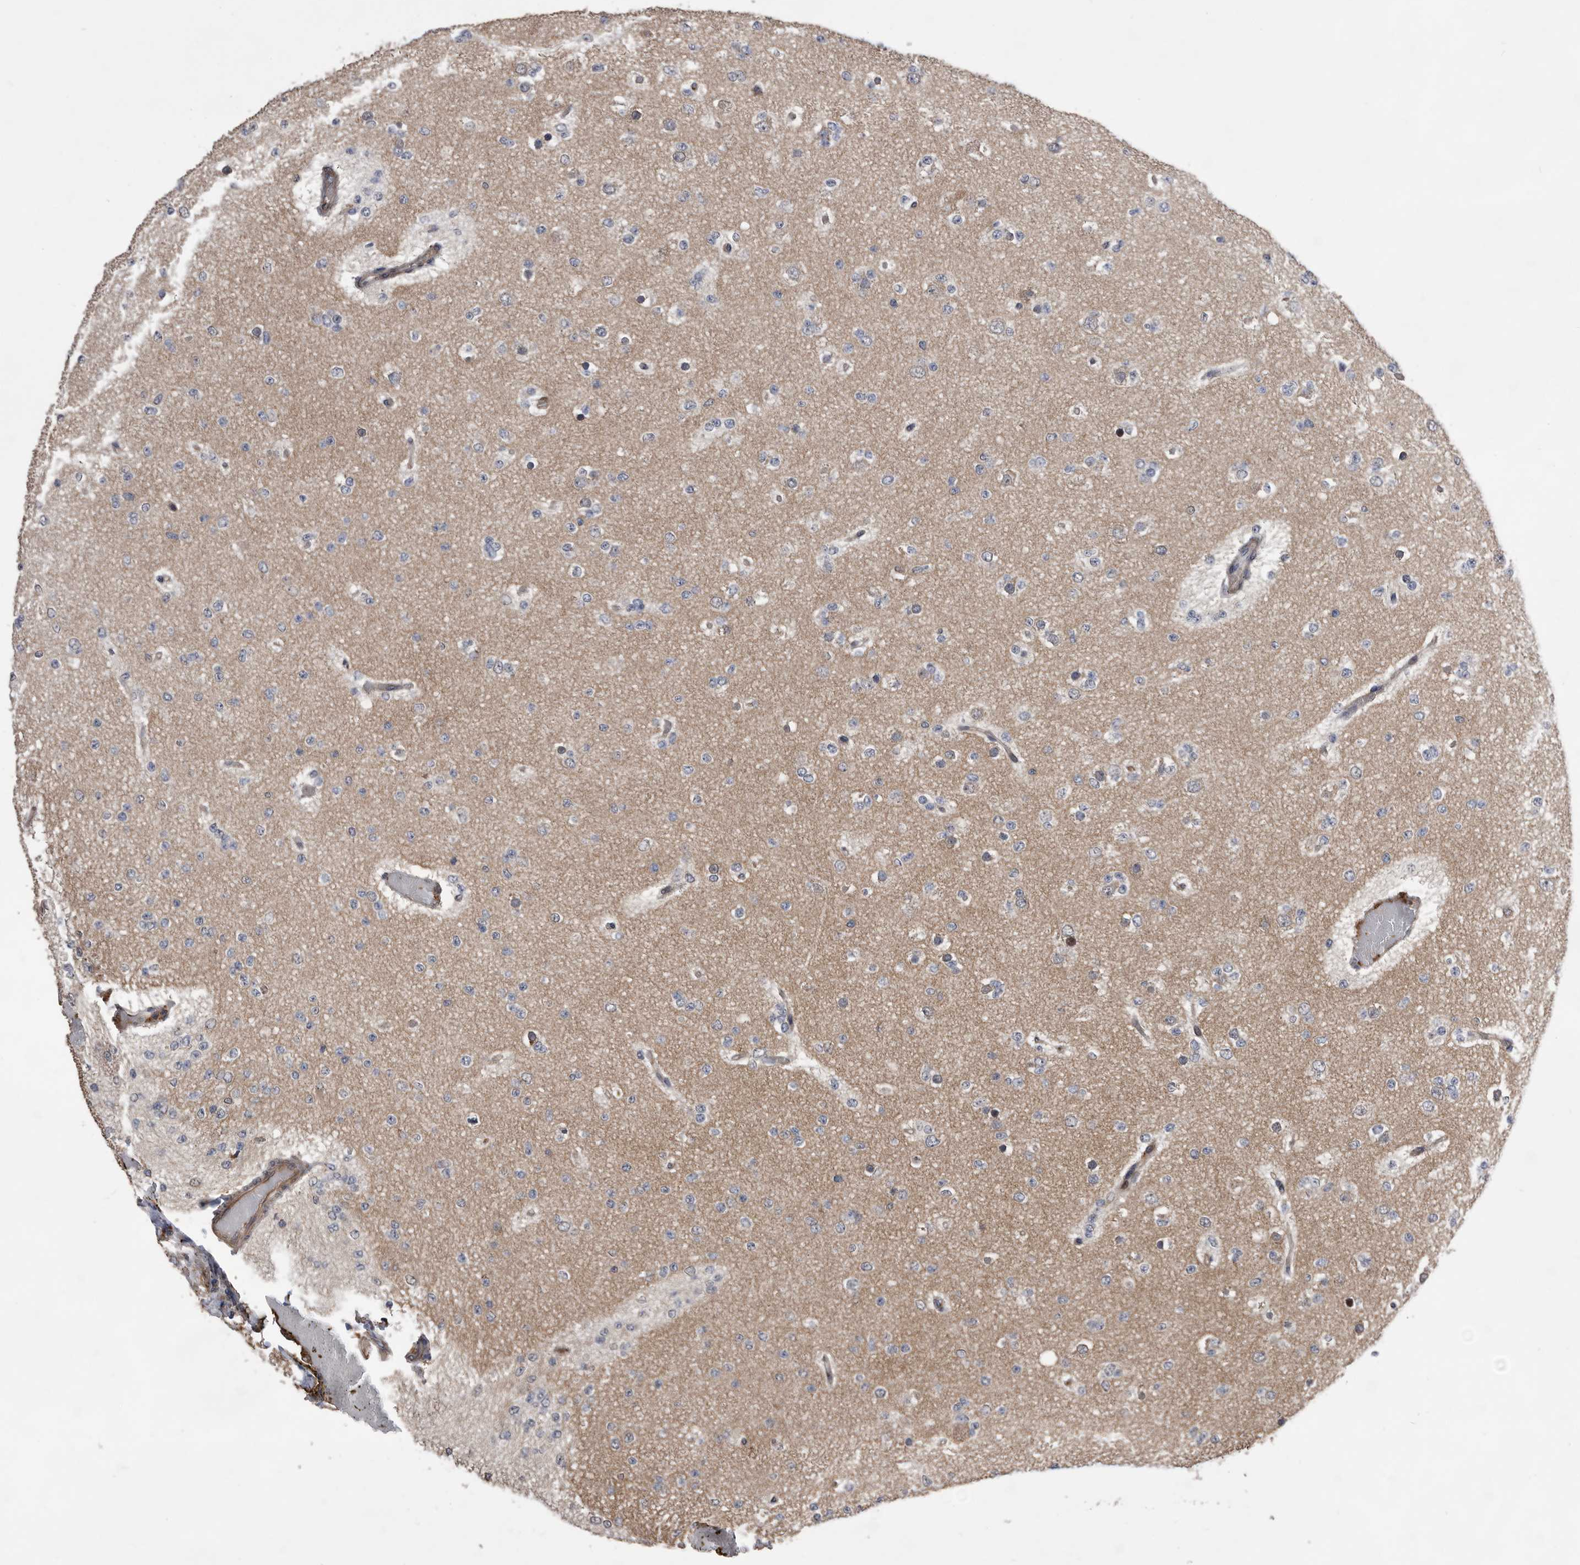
{"staining": {"intensity": "weak", "quantity": "<25%", "location": "cytoplasmic/membranous"}, "tissue": "glioma", "cell_type": "Tumor cells", "image_type": "cancer", "snomed": [{"axis": "morphology", "description": "Glioma, malignant, Low grade"}, {"axis": "topography", "description": "Brain"}], "caption": "A micrograph of glioma stained for a protein shows no brown staining in tumor cells.", "gene": "SERINC2", "patient": {"sex": "female", "age": 22}}